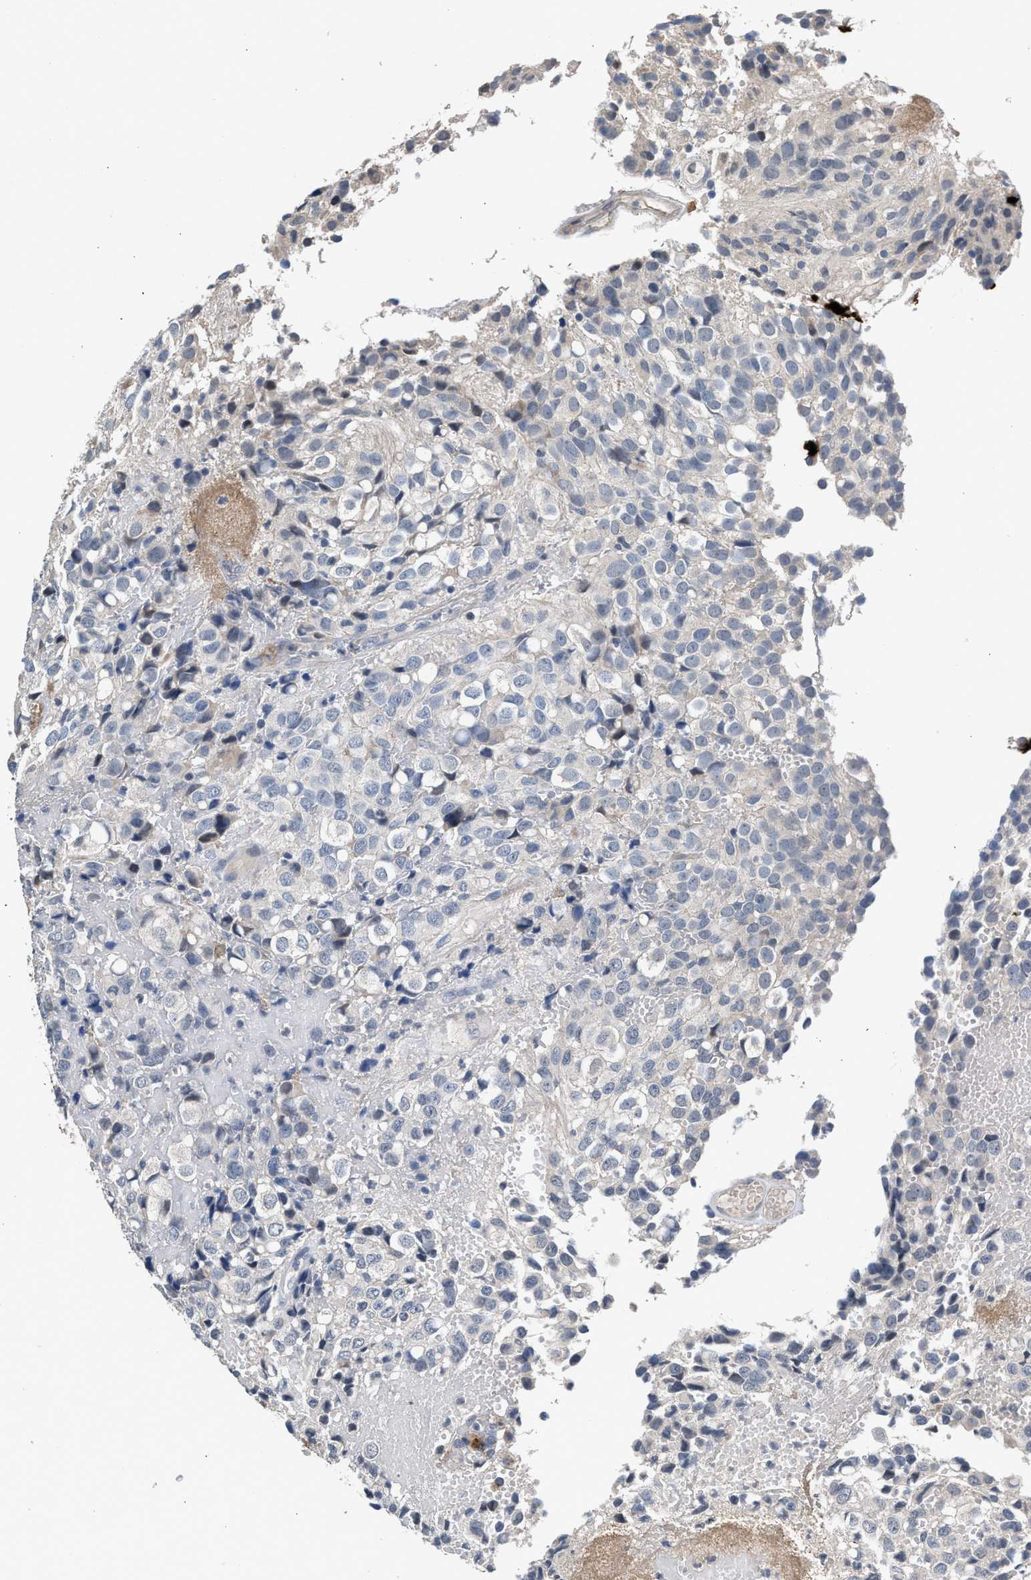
{"staining": {"intensity": "negative", "quantity": "none", "location": "none"}, "tissue": "glioma", "cell_type": "Tumor cells", "image_type": "cancer", "snomed": [{"axis": "morphology", "description": "Glioma, malignant, High grade"}, {"axis": "topography", "description": "Brain"}], "caption": "IHC image of neoplastic tissue: glioma stained with DAB (3,3'-diaminobenzidine) reveals no significant protein expression in tumor cells.", "gene": "CSF3R", "patient": {"sex": "male", "age": 32}}